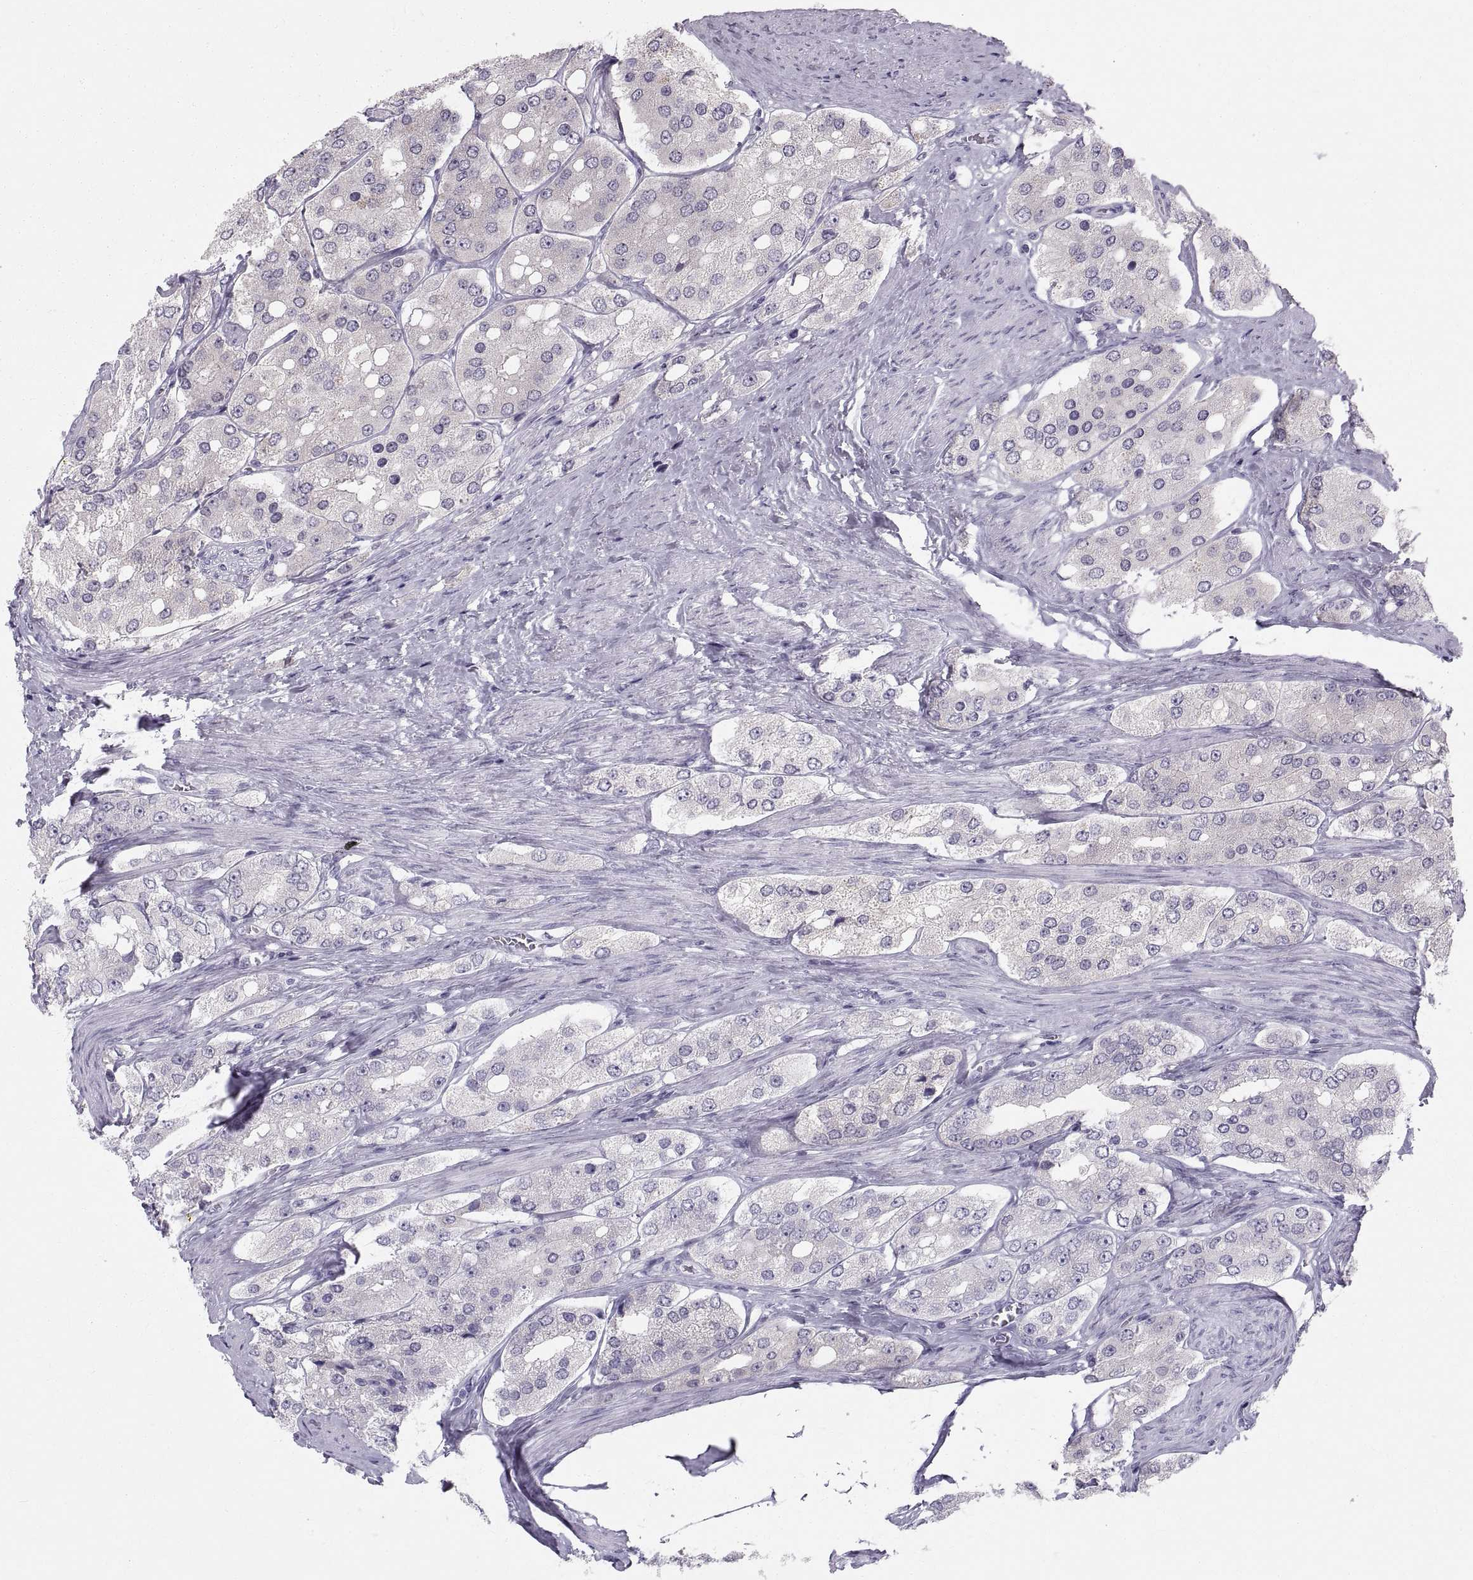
{"staining": {"intensity": "negative", "quantity": "none", "location": "none"}, "tissue": "prostate cancer", "cell_type": "Tumor cells", "image_type": "cancer", "snomed": [{"axis": "morphology", "description": "Adenocarcinoma, Low grade"}, {"axis": "topography", "description": "Prostate"}], "caption": "A micrograph of human prostate cancer (adenocarcinoma (low-grade)) is negative for staining in tumor cells.", "gene": "SLC22A6", "patient": {"sex": "male", "age": 69}}